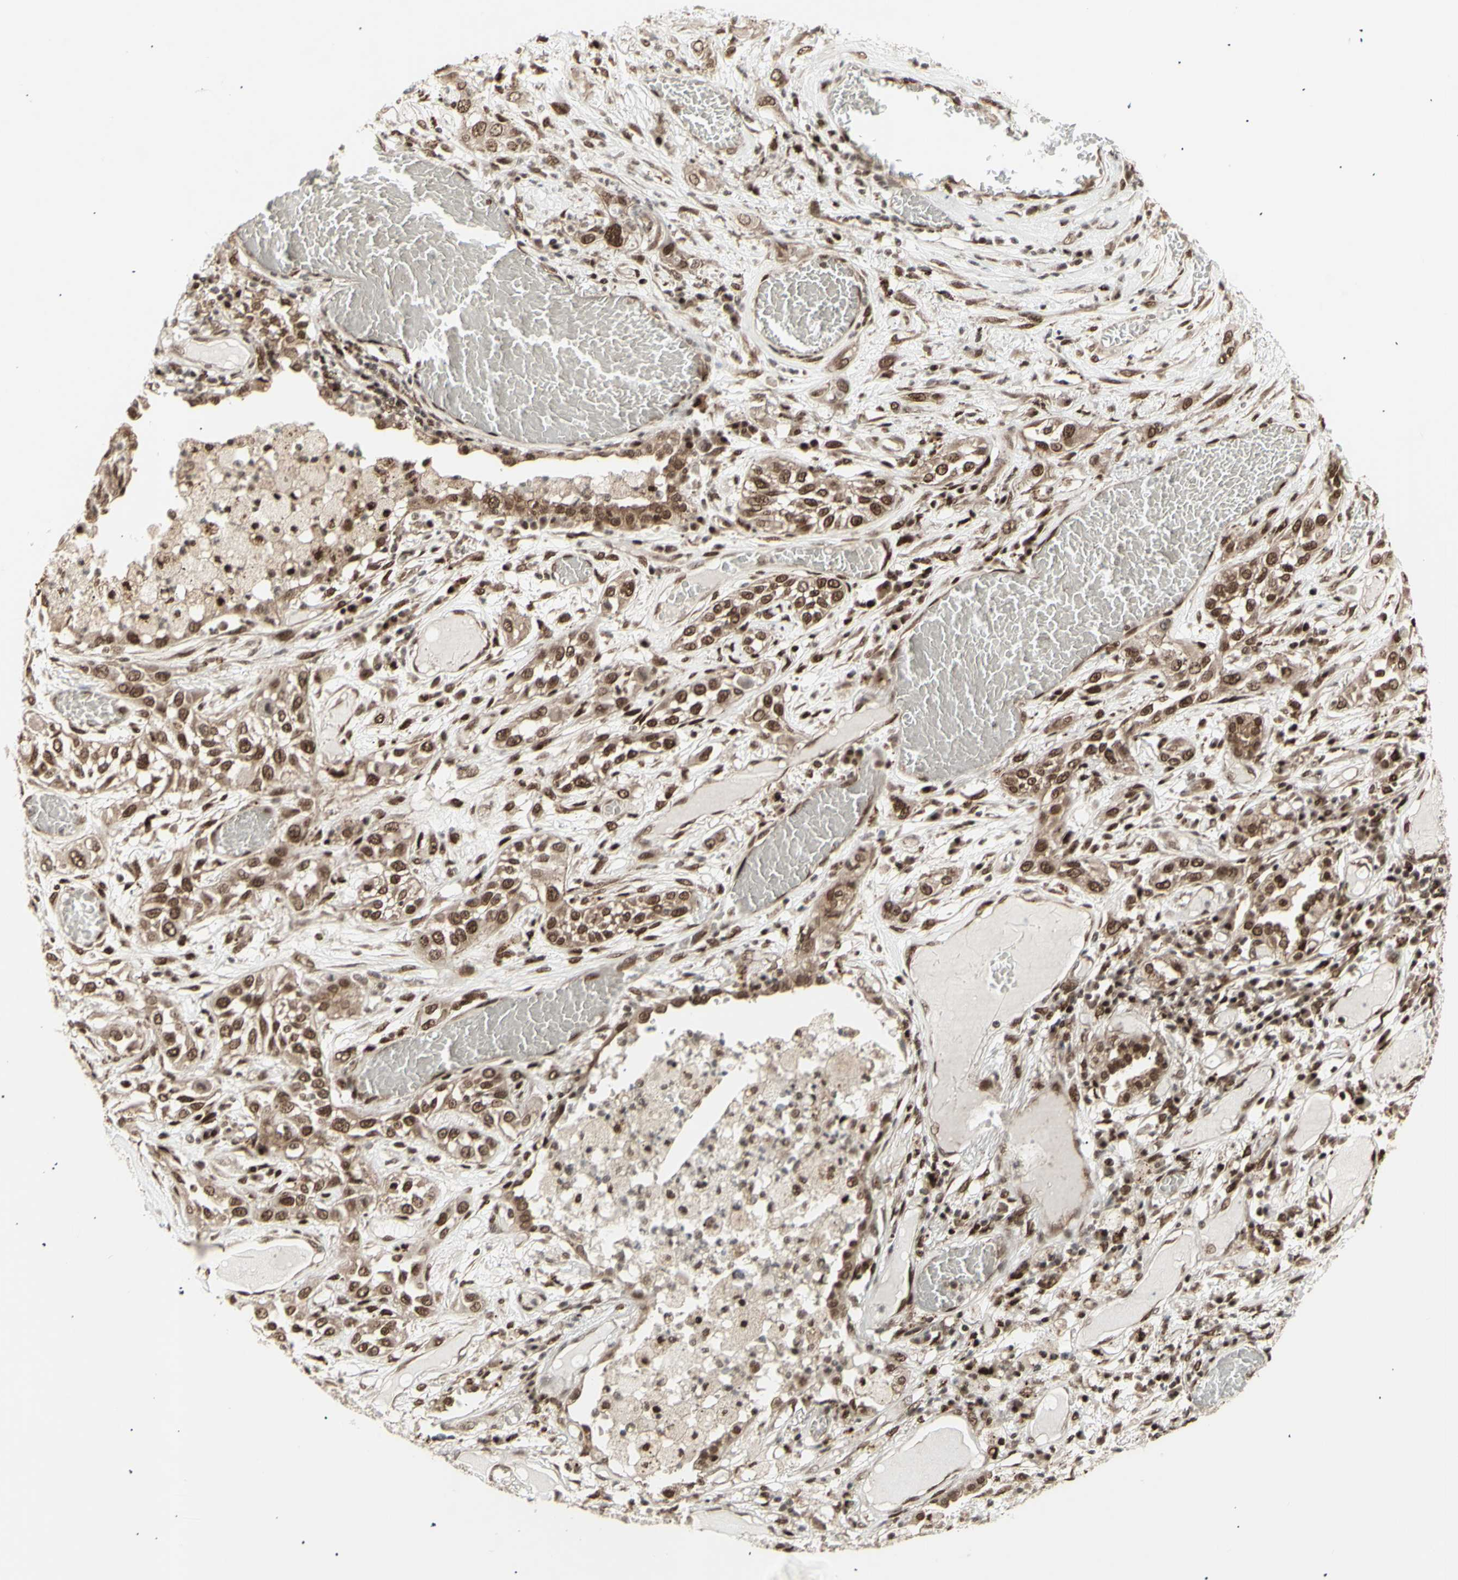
{"staining": {"intensity": "moderate", "quantity": ">75%", "location": "cytoplasmic/membranous,nuclear"}, "tissue": "lung cancer", "cell_type": "Tumor cells", "image_type": "cancer", "snomed": [{"axis": "morphology", "description": "Squamous cell carcinoma, NOS"}, {"axis": "topography", "description": "Lung"}], "caption": "A micrograph of human lung squamous cell carcinoma stained for a protein shows moderate cytoplasmic/membranous and nuclear brown staining in tumor cells.", "gene": "CBX1", "patient": {"sex": "male", "age": 71}}